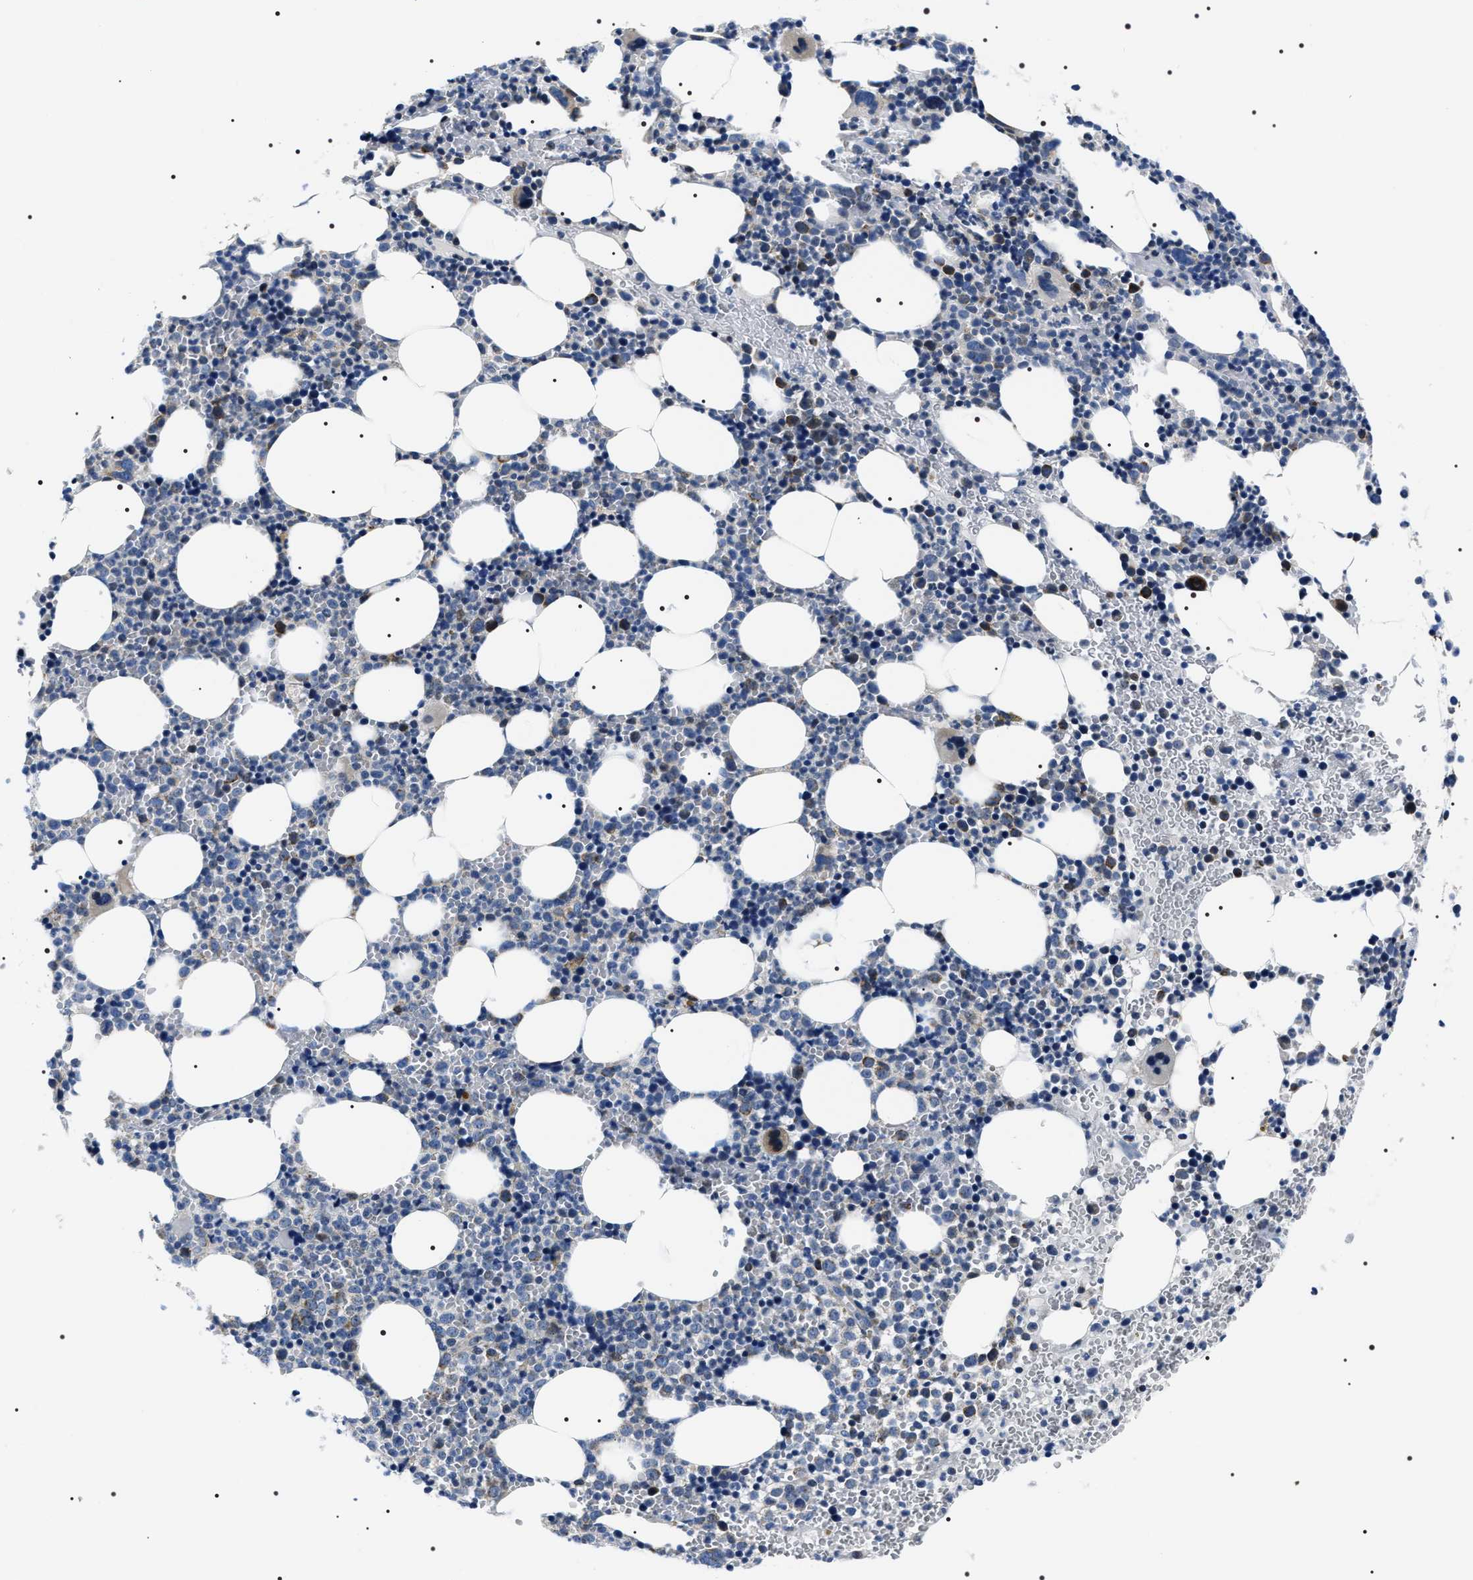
{"staining": {"intensity": "moderate", "quantity": "<25%", "location": "cytoplasmic/membranous"}, "tissue": "bone marrow", "cell_type": "Hematopoietic cells", "image_type": "normal", "snomed": [{"axis": "morphology", "description": "Normal tissue, NOS"}, {"axis": "morphology", "description": "Inflammation, NOS"}, {"axis": "topography", "description": "Bone marrow"}], "caption": "Immunohistochemical staining of benign human bone marrow exhibits moderate cytoplasmic/membranous protein expression in approximately <25% of hematopoietic cells.", "gene": "NTMT1", "patient": {"sex": "female", "age": 67}}